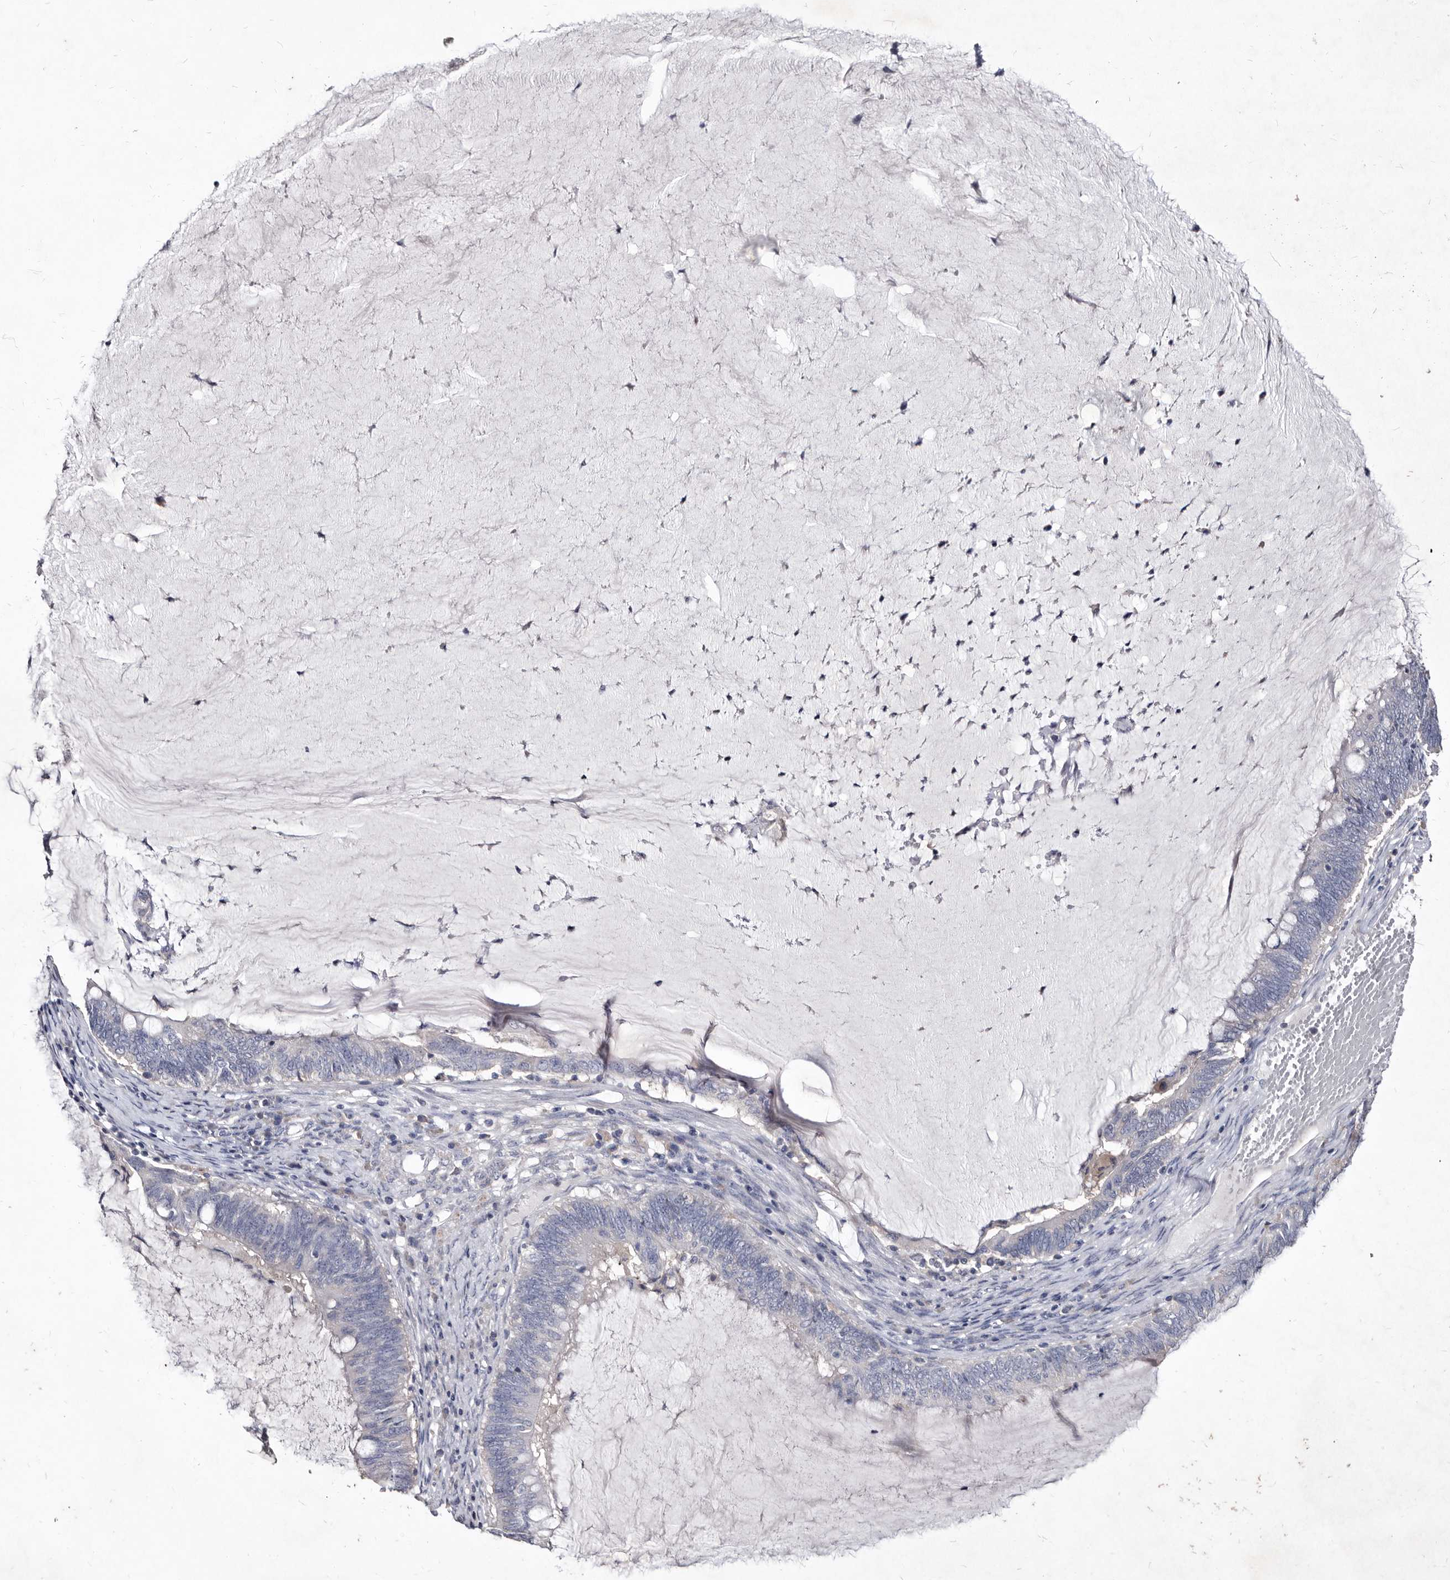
{"staining": {"intensity": "negative", "quantity": "none", "location": "none"}, "tissue": "ovarian cancer", "cell_type": "Tumor cells", "image_type": "cancer", "snomed": [{"axis": "morphology", "description": "Cystadenocarcinoma, mucinous, NOS"}, {"axis": "topography", "description": "Ovary"}], "caption": "Tumor cells show no significant positivity in ovarian mucinous cystadenocarcinoma.", "gene": "SLC39A2", "patient": {"sex": "female", "age": 61}}